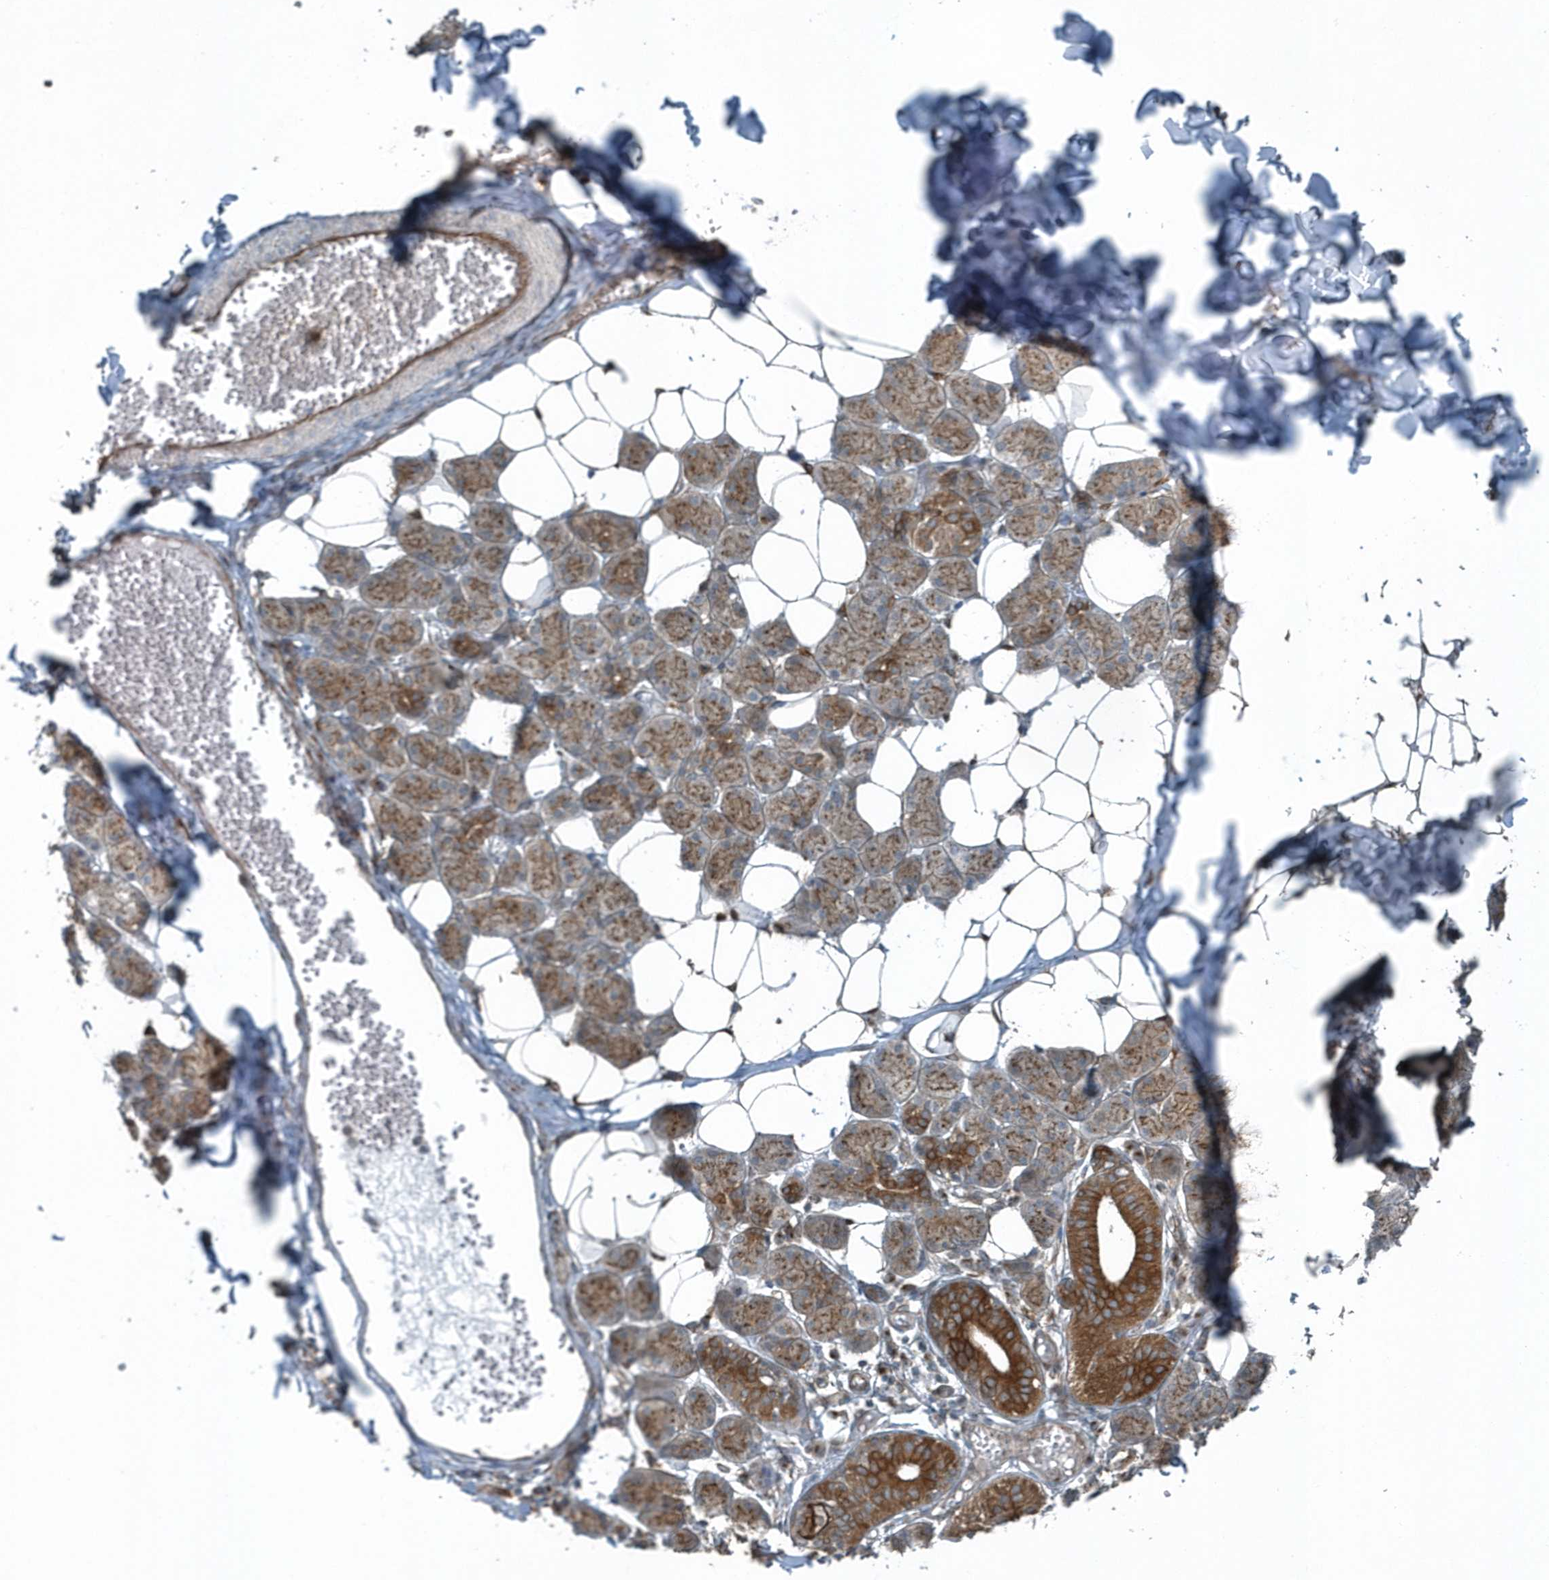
{"staining": {"intensity": "moderate", "quantity": ">75%", "location": "cytoplasmic/membranous"}, "tissue": "salivary gland", "cell_type": "Glandular cells", "image_type": "normal", "snomed": [{"axis": "morphology", "description": "Normal tissue, NOS"}, {"axis": "topography", "description": "Salivary gland"}], "caption": "IHC photomicrograph of unremarkable human salivary gland stained for a protein (brown), which displays medium levels of moderate cytoplasmic/membranous expression in approximately >75% of glandular cells.", "gene": "GCC2", "patient": {"sex": "female", "age": 33}}